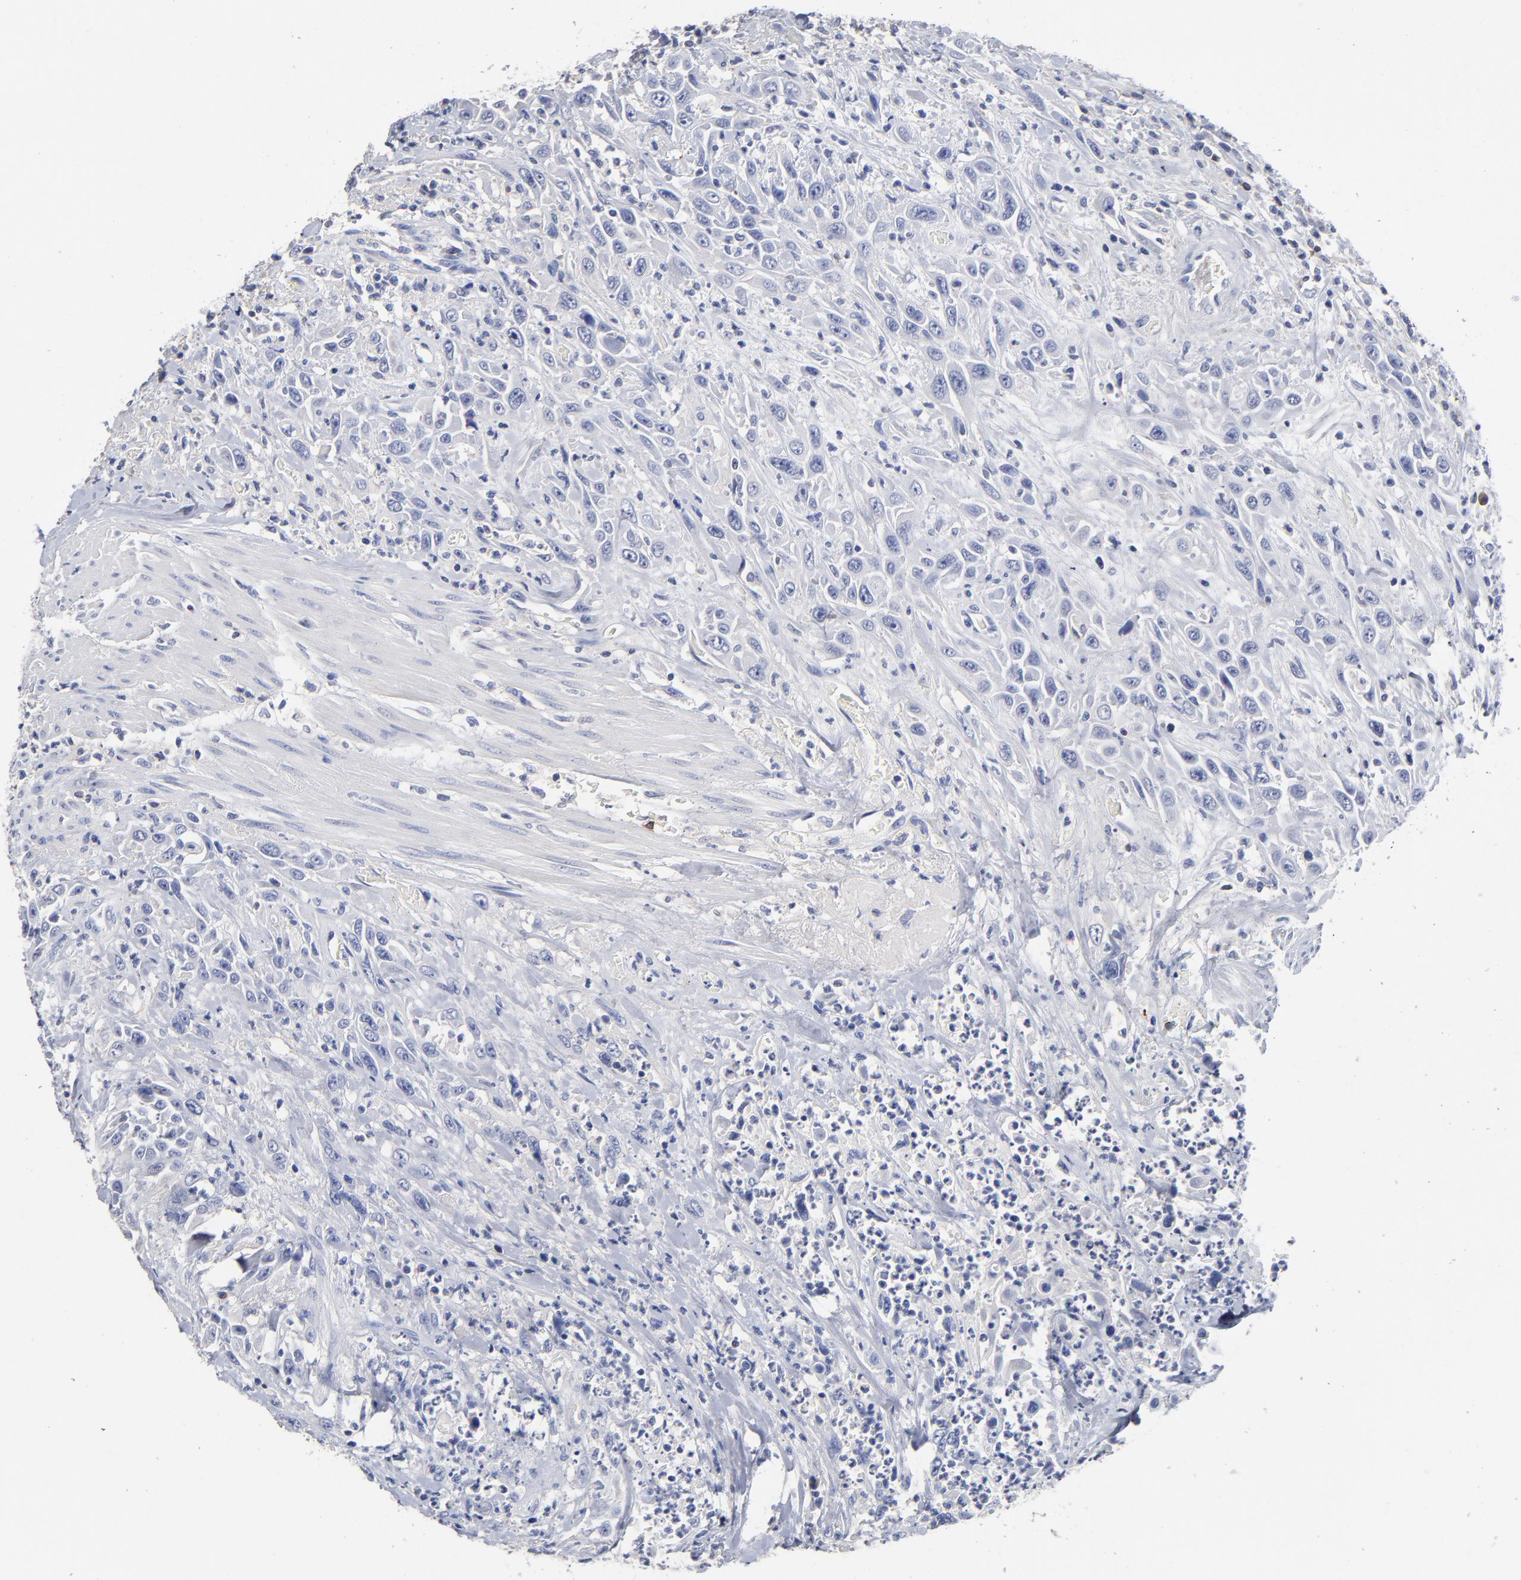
{"staining": {"intensity": "negative", "quantity": "none", "location": "none"}, "tissue": "urothelial cancer", "cell_type": "Tumor cells", "image_type": "cancer", "snomed": [{"axis": "morphology", "description": "Urothelial carcinoma, High grade"}, {"axis": "topography", "description": "Urinary bladder"}], "caption": "Urothelial cancer stained for a protein using immunohistochemistry (IHC) displays no positivity tumor cells.", "gene": "TRAT1", "patient": {"sex": "female", "age": 84}}